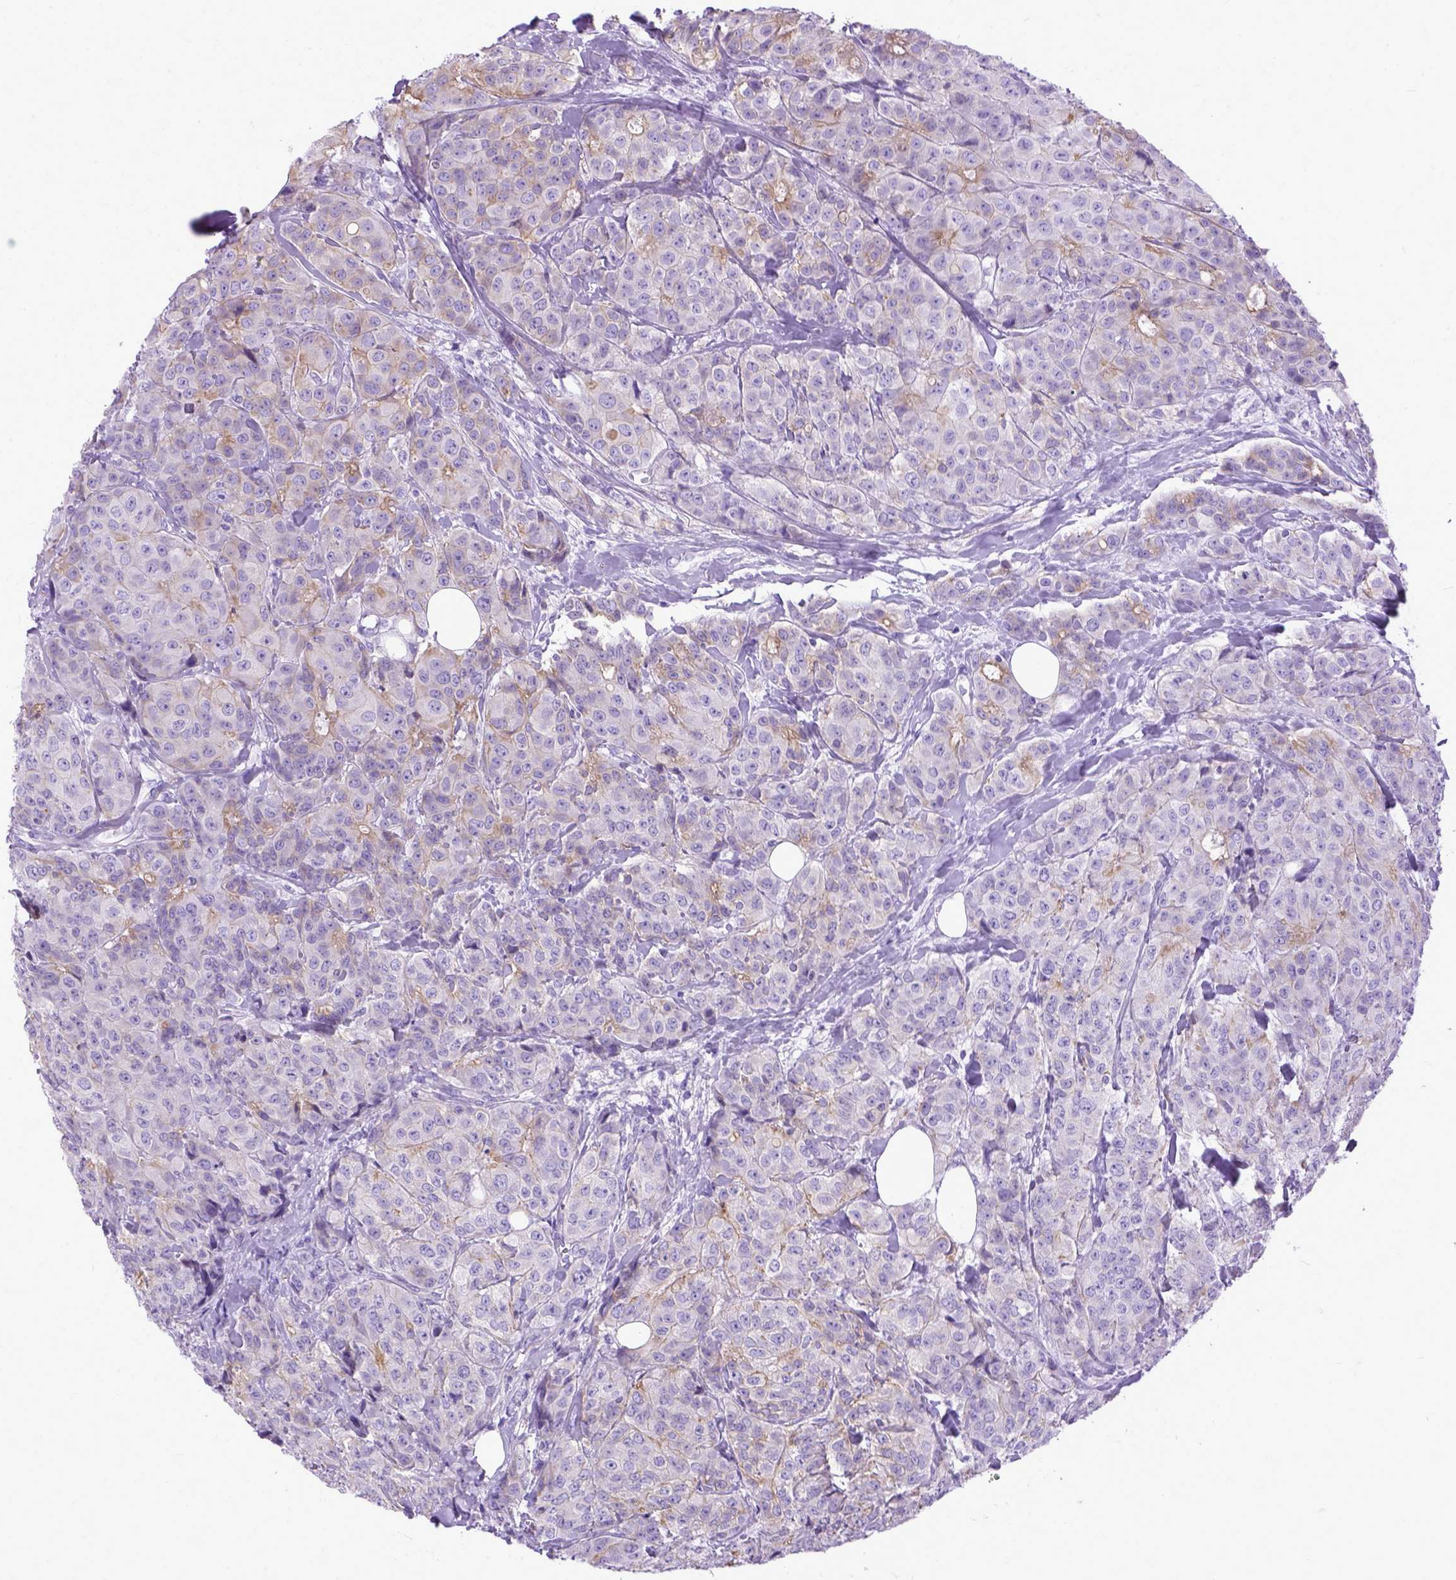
{"staining": {"intensity": "weak", "quantity": "<25%", "location": "cytoplasmic/membranous"}, "tissue": "breast cancer", "cell_type": "Tumor cells", "image_type": "cancer", "snomed": [{"axis": "morphology", "description": "Duct carcinoma"}, {"axis": "topography", "description": "Breast"}], "caption": "A high-resolution micrograph shows immunohistochemistry staining of breast cancer (intraductal carcinoma), which displays no significant staining in tumor cells. (DAB IHC, high magnification).", "gene": "PPL", "patient": {"sex": "female", "age": 43}}